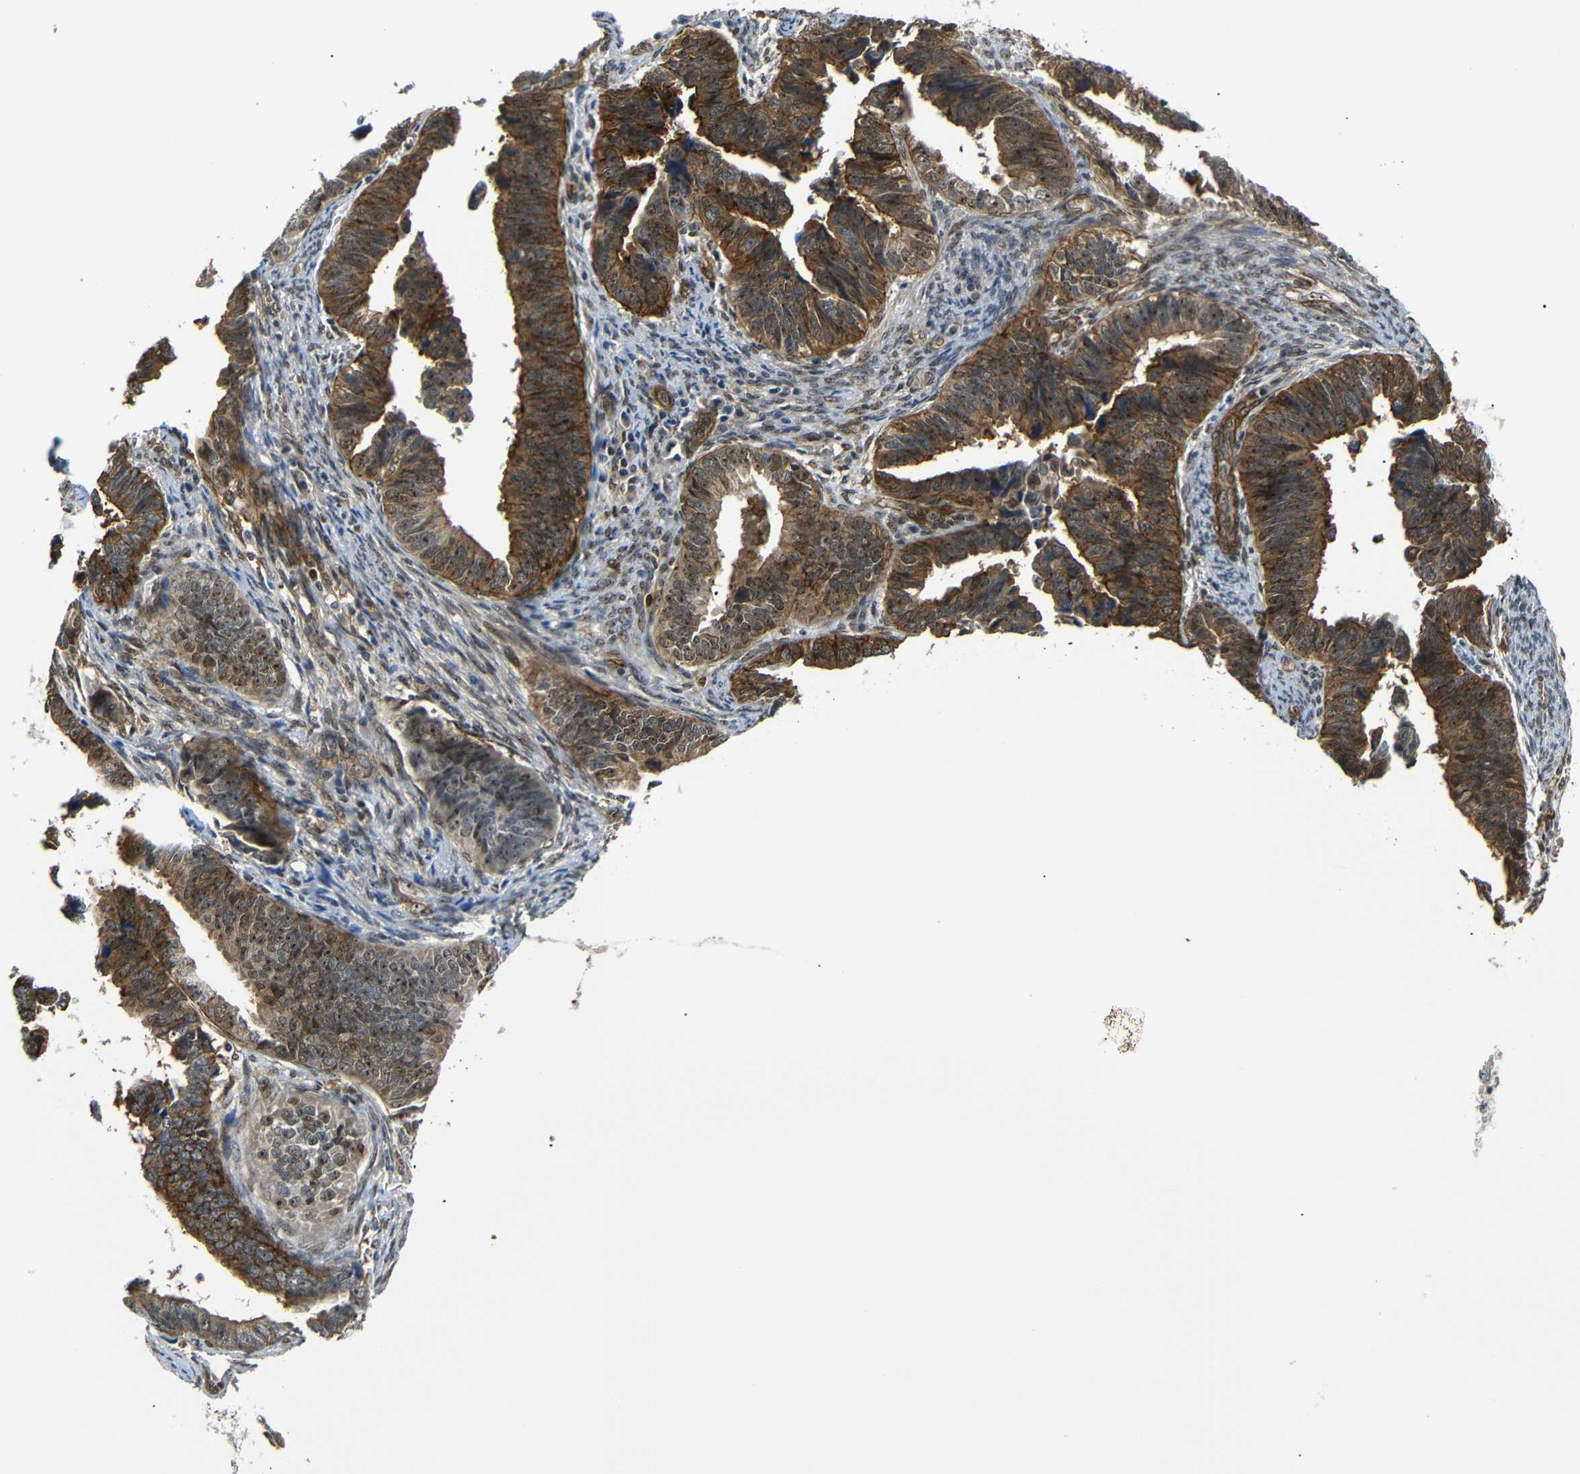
{"staining": {"intensity": "strong", "quantity": ">75%", "location": "cytoplasmic/membranous,nuclear"}, "tissue": "endometrial cancer", "cell_type": "Tumor cells", "image_type": "cancer", "snomed": [{"axis": "morphology", "description": "Adenocarcinoma, NOS"}, {"axis": "topography", "description": "Endometrium"}], "caption": "High-magnification brightfield microscopy of endometrial cancer stained with DAB (brown) and counterstained with hematoxylin (blue). tumor cells exhibit strong cytoplasmic/membranous and nuclear expression is identified in approximately>75% of cells. (DAB IHC with brightfield microscopy, high magnification).", "gene": "PARN", "patient": {"sex": "female", "age": 75}}